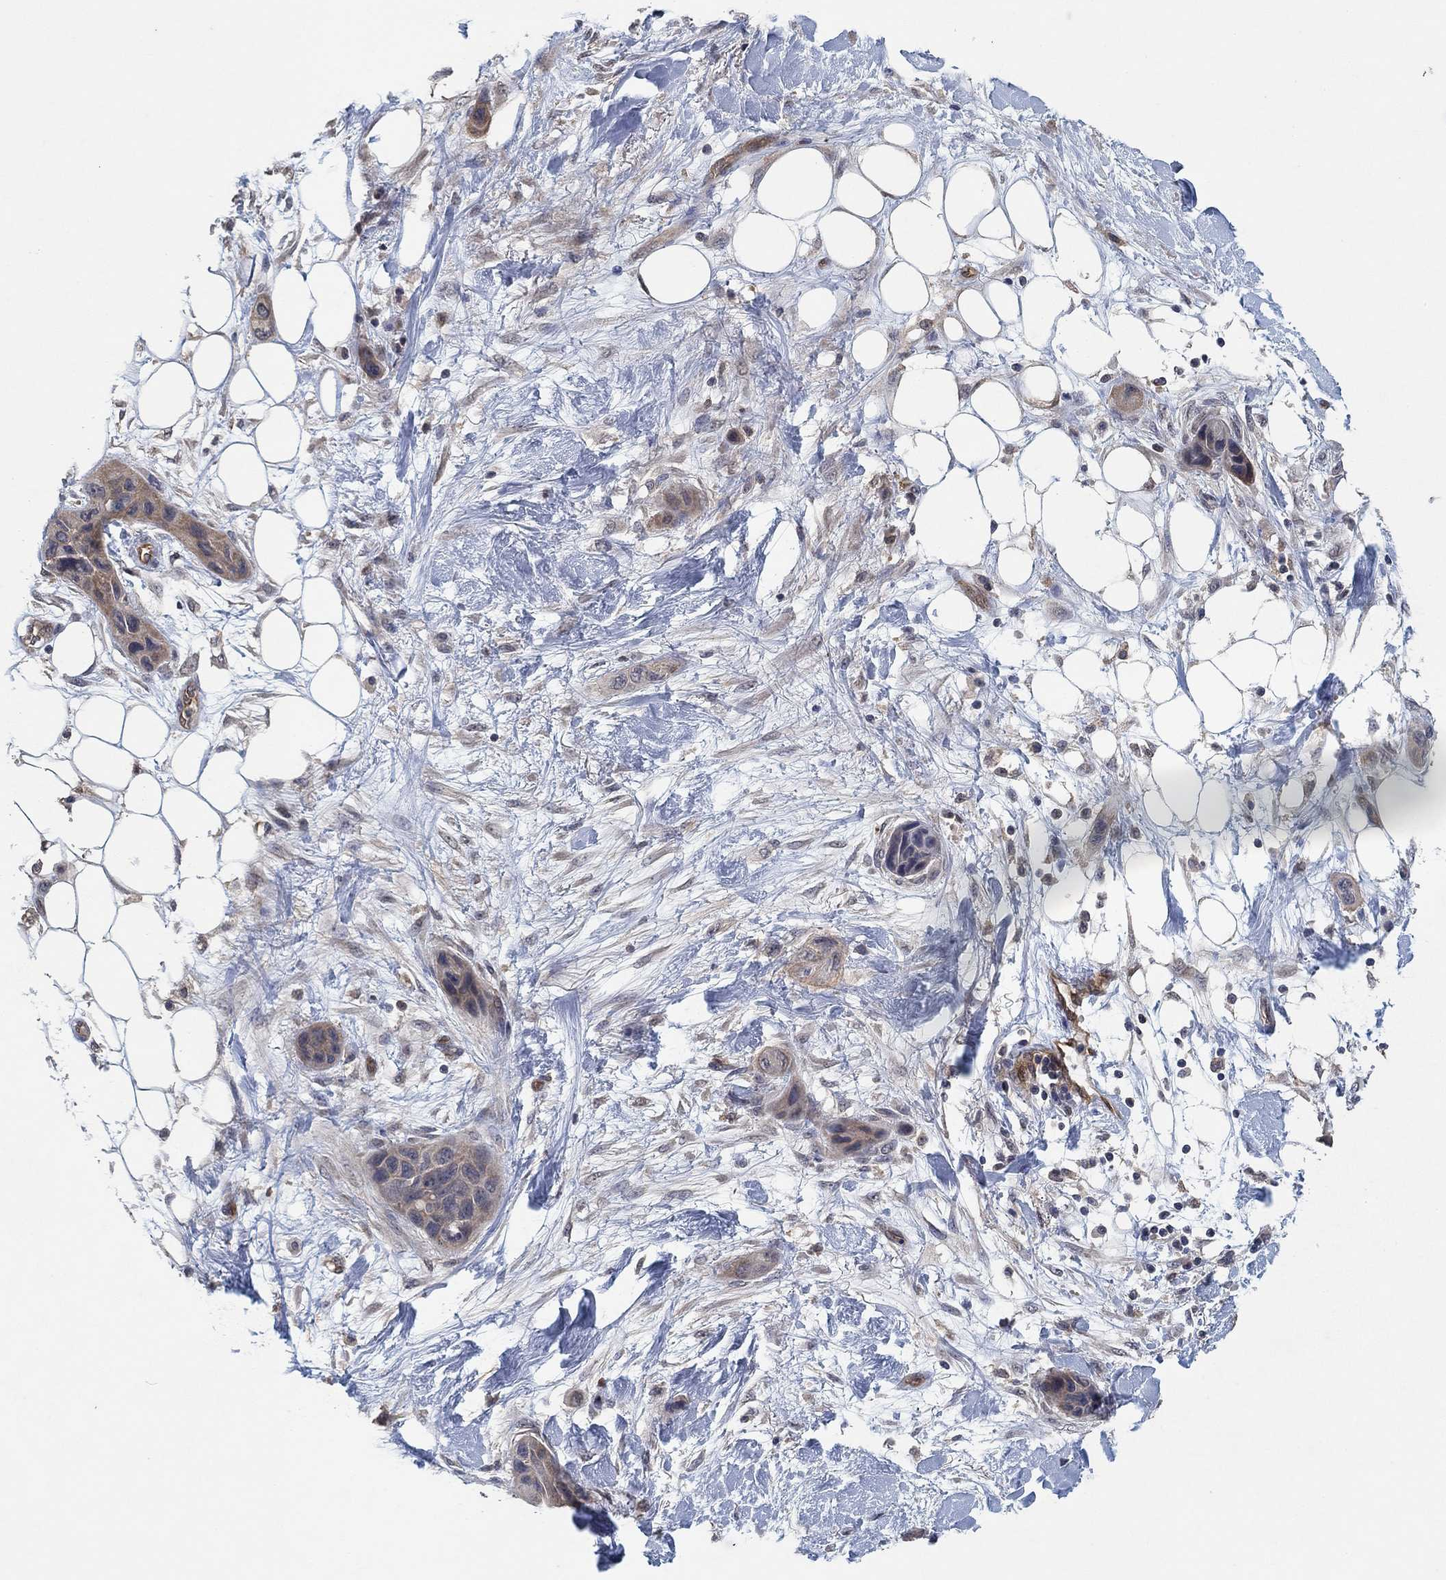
{"staining": {"intensity": "negative", "quantity": "none", "location": "none"}, "tissue": "skin cancer", "cell_type": "Tumor cells", "image_type": "cancer", "snomed": [{"axis": "morphology", "description": "Squamous cell carcinoma, NOS"}, {"axis": "topography", "description": "Skin"}], "caption": "Skin cancer (squamous cell carcinoma) stained for a protein using IHC shows no staining tumor cells.", "gene": "MCUR1", "patient": {"sex": "male", "age": 79}}